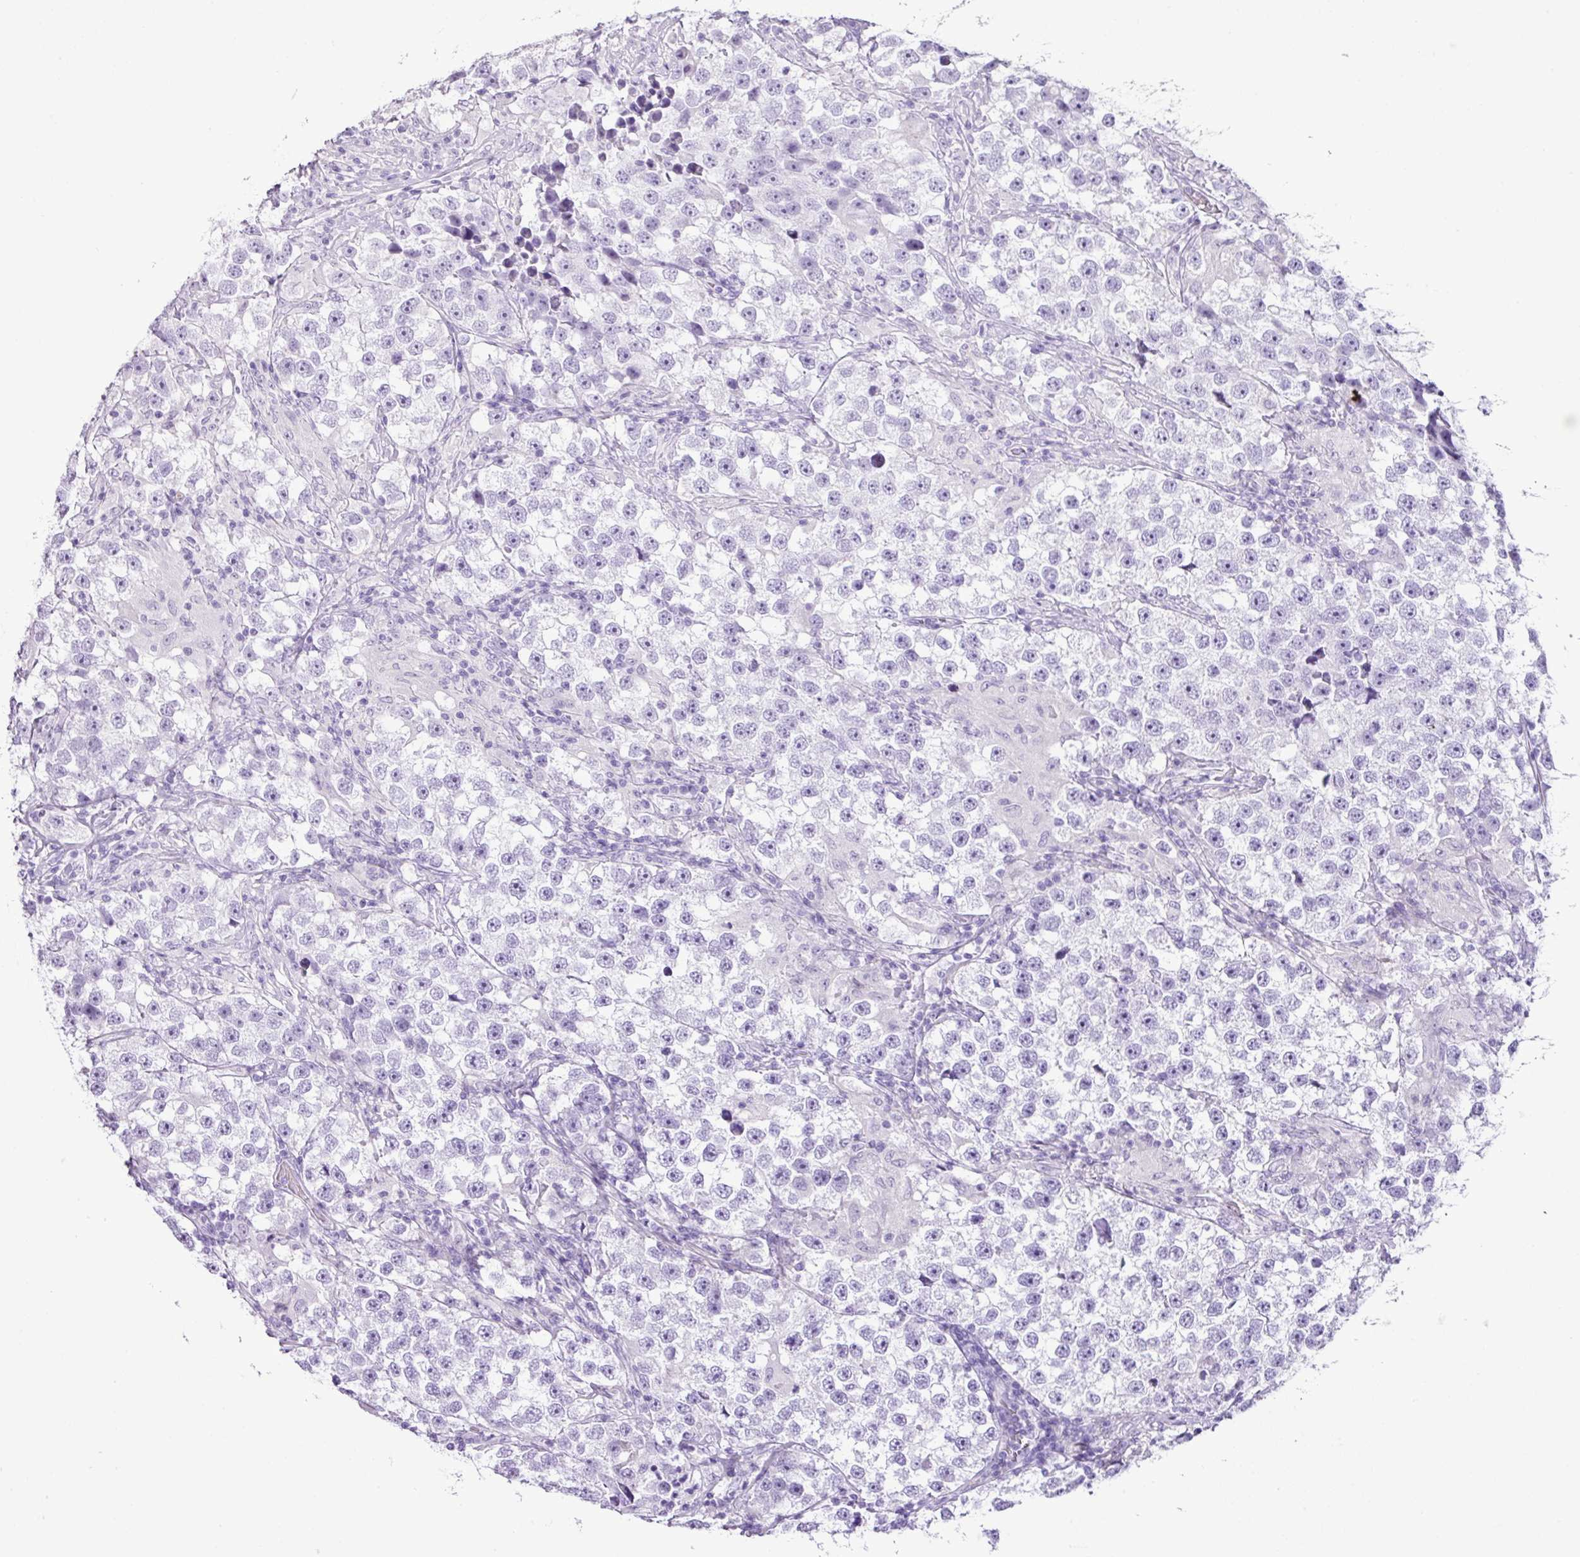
{"staining": {"intensity": "negative", "quantity": "none", "location": "none"}, "tissue": "testis cancer", "cell_type": "Tumor cells", "image_type": "cancer", "snomed": [{"axis": "morphology", "description": "Seminoma, NOS"}, {"axis": "topography", "description": "Testis"}], "caption": "Immunohistochemistry image of human seminoma (testis) stained for a protein (brown), which displays no positivity in tumor cells.", "gene": "HTR3E", "patient": {"sex": "male", "age": 46}}